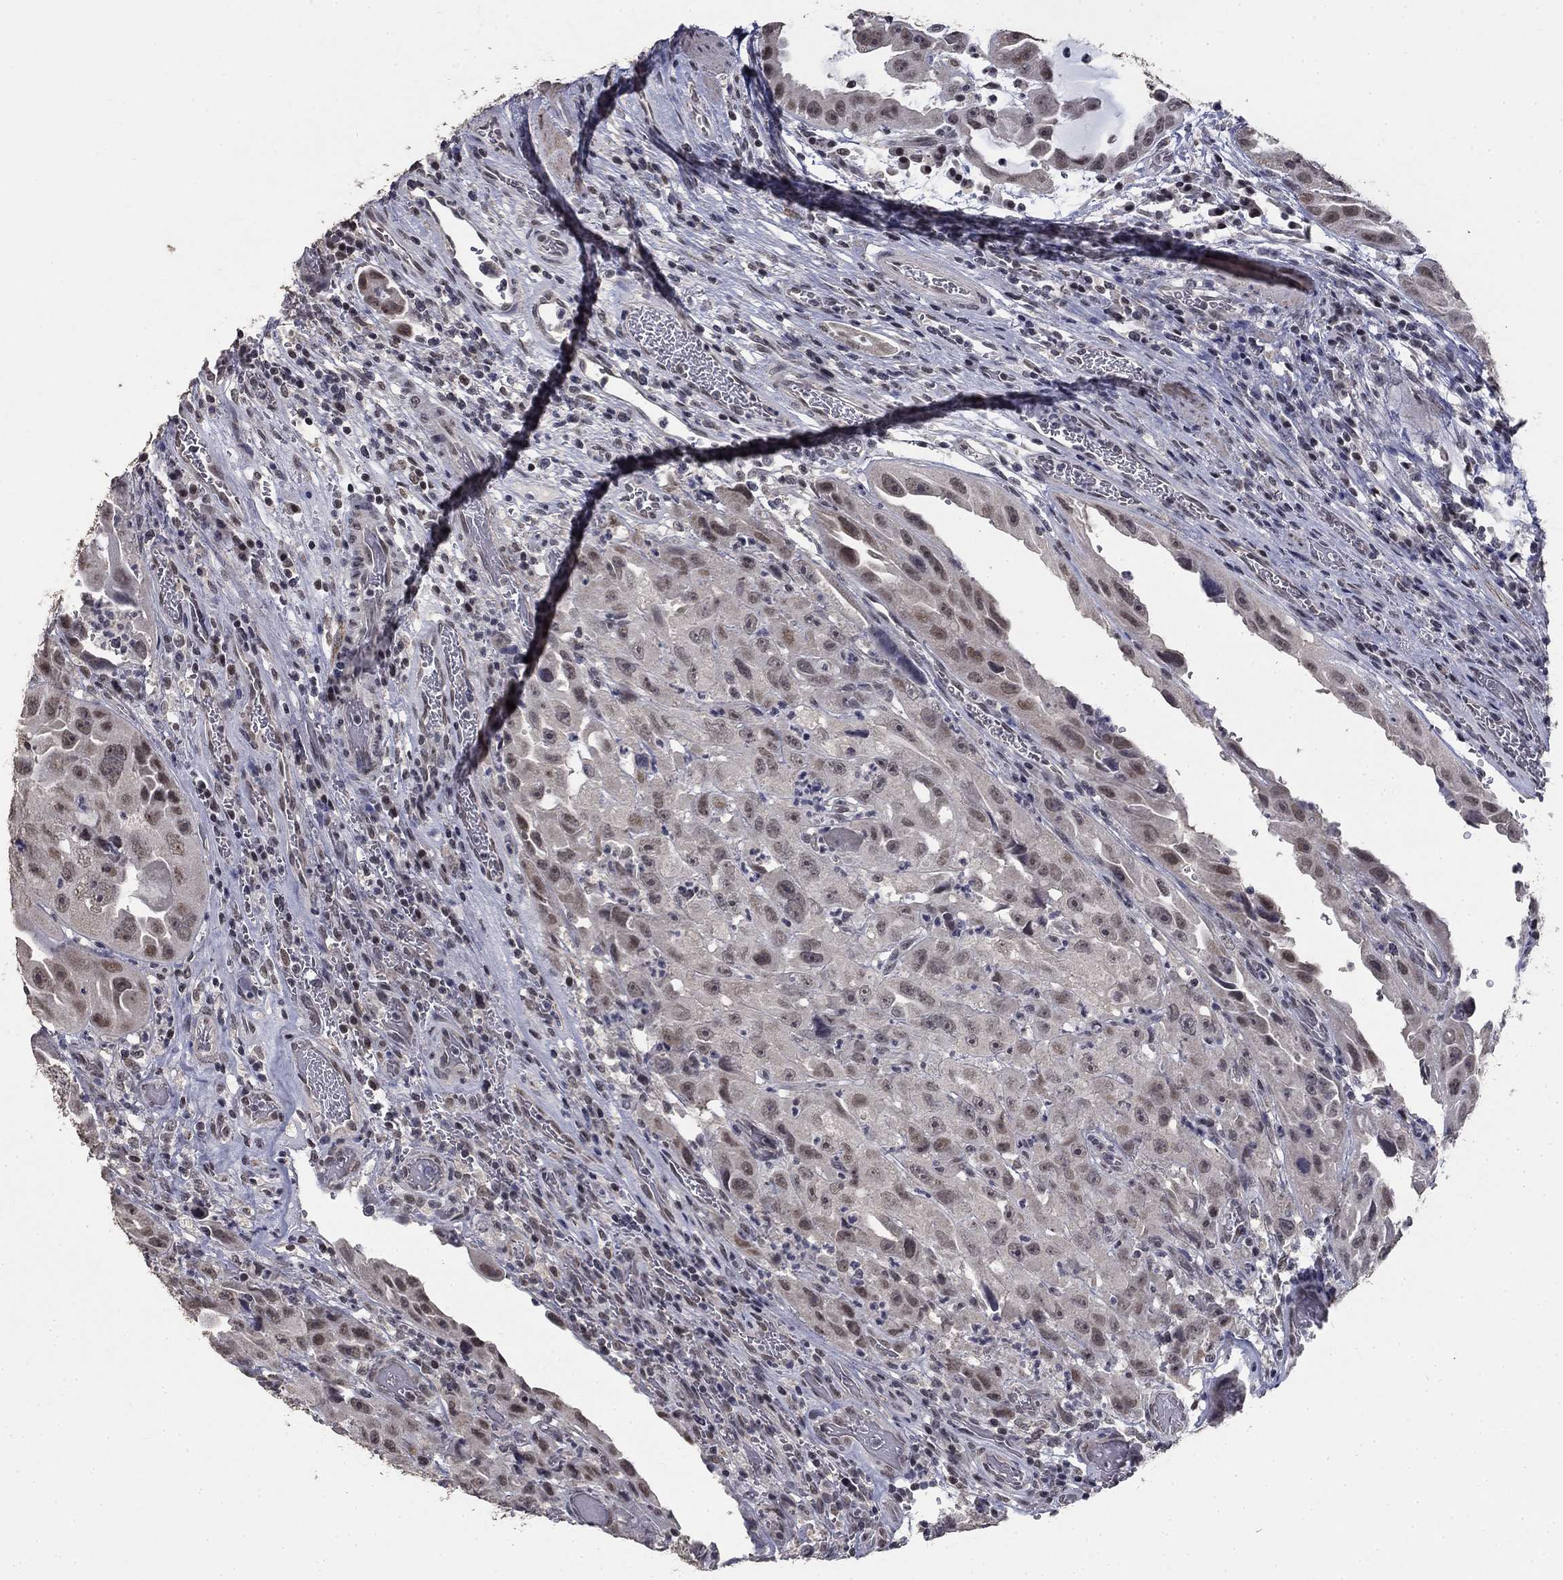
{"staining": {"intensity": "negative", "quantity": "none", "location": "none"}, "tissue": "urothelial cancer", "cell_type": "Tumor cells", "image_type": "cancer", "snomed": [{"axis": "morphology", "description": "Urothelial carcinoma, High grade"}, {"axis": "topography", "description": "Urinary bladder"}], "caption": "Tumor cells show no significant protein staining in urothelial cancer.", "gene": "SPATA33", "patient": {"sex": "female", "age": 41}}